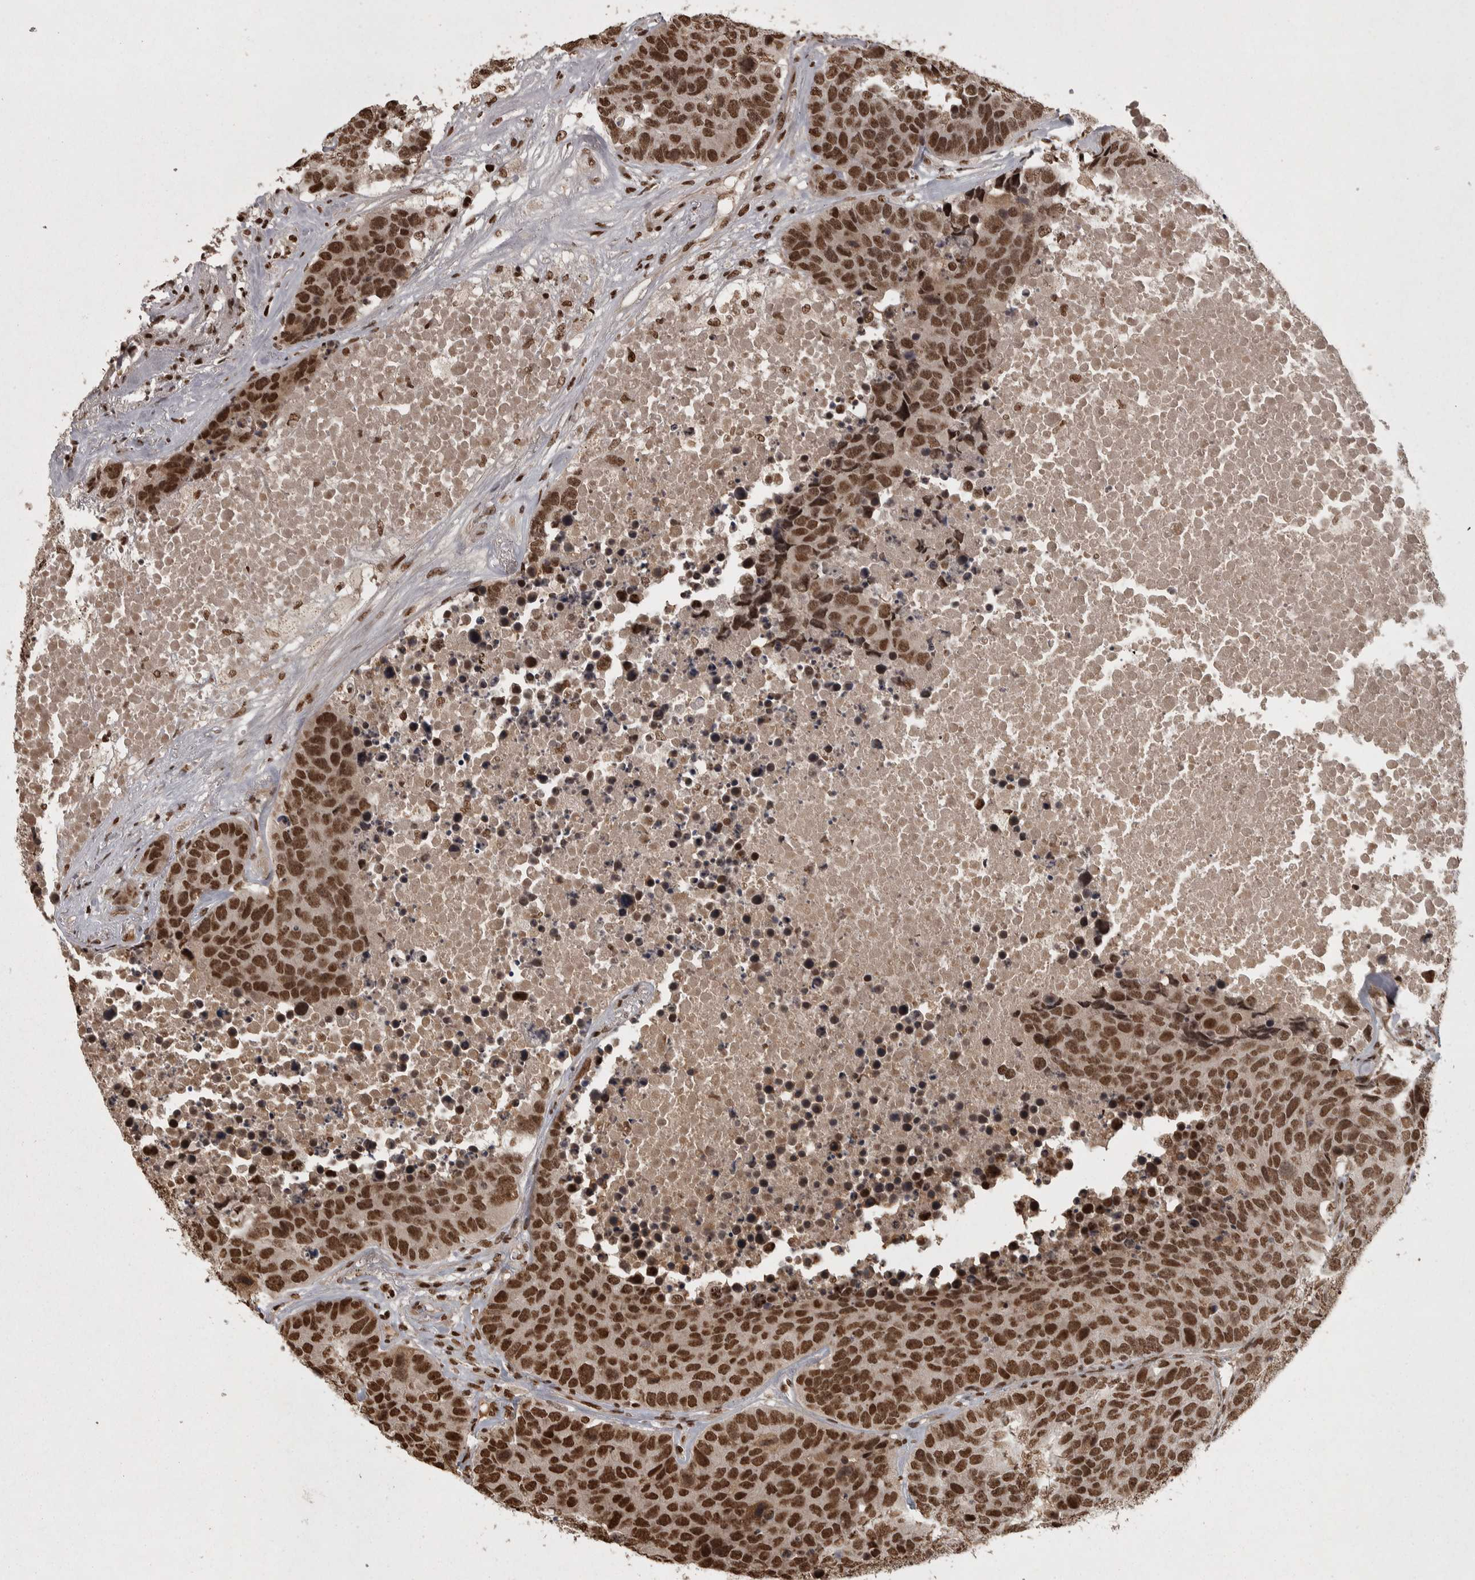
{"staining": {"intensity": "strong", "quantity": ">75%", "location": "nuclear"}, "tissue": "carcinoid", "cell_type": "Tumor cells", "image_type": "cancer", "snomed": [{"axis": "morphology", "description": "Carcinoid, malignant, NOS"}, {"axis": "topography", "description": "Lung"}], "caption": "Carcinoid stained with a protein marker exhibits strong staining in tumor cells.", "gene": "ZFHX4", "patient": {"sex": "male", "age": 60}}